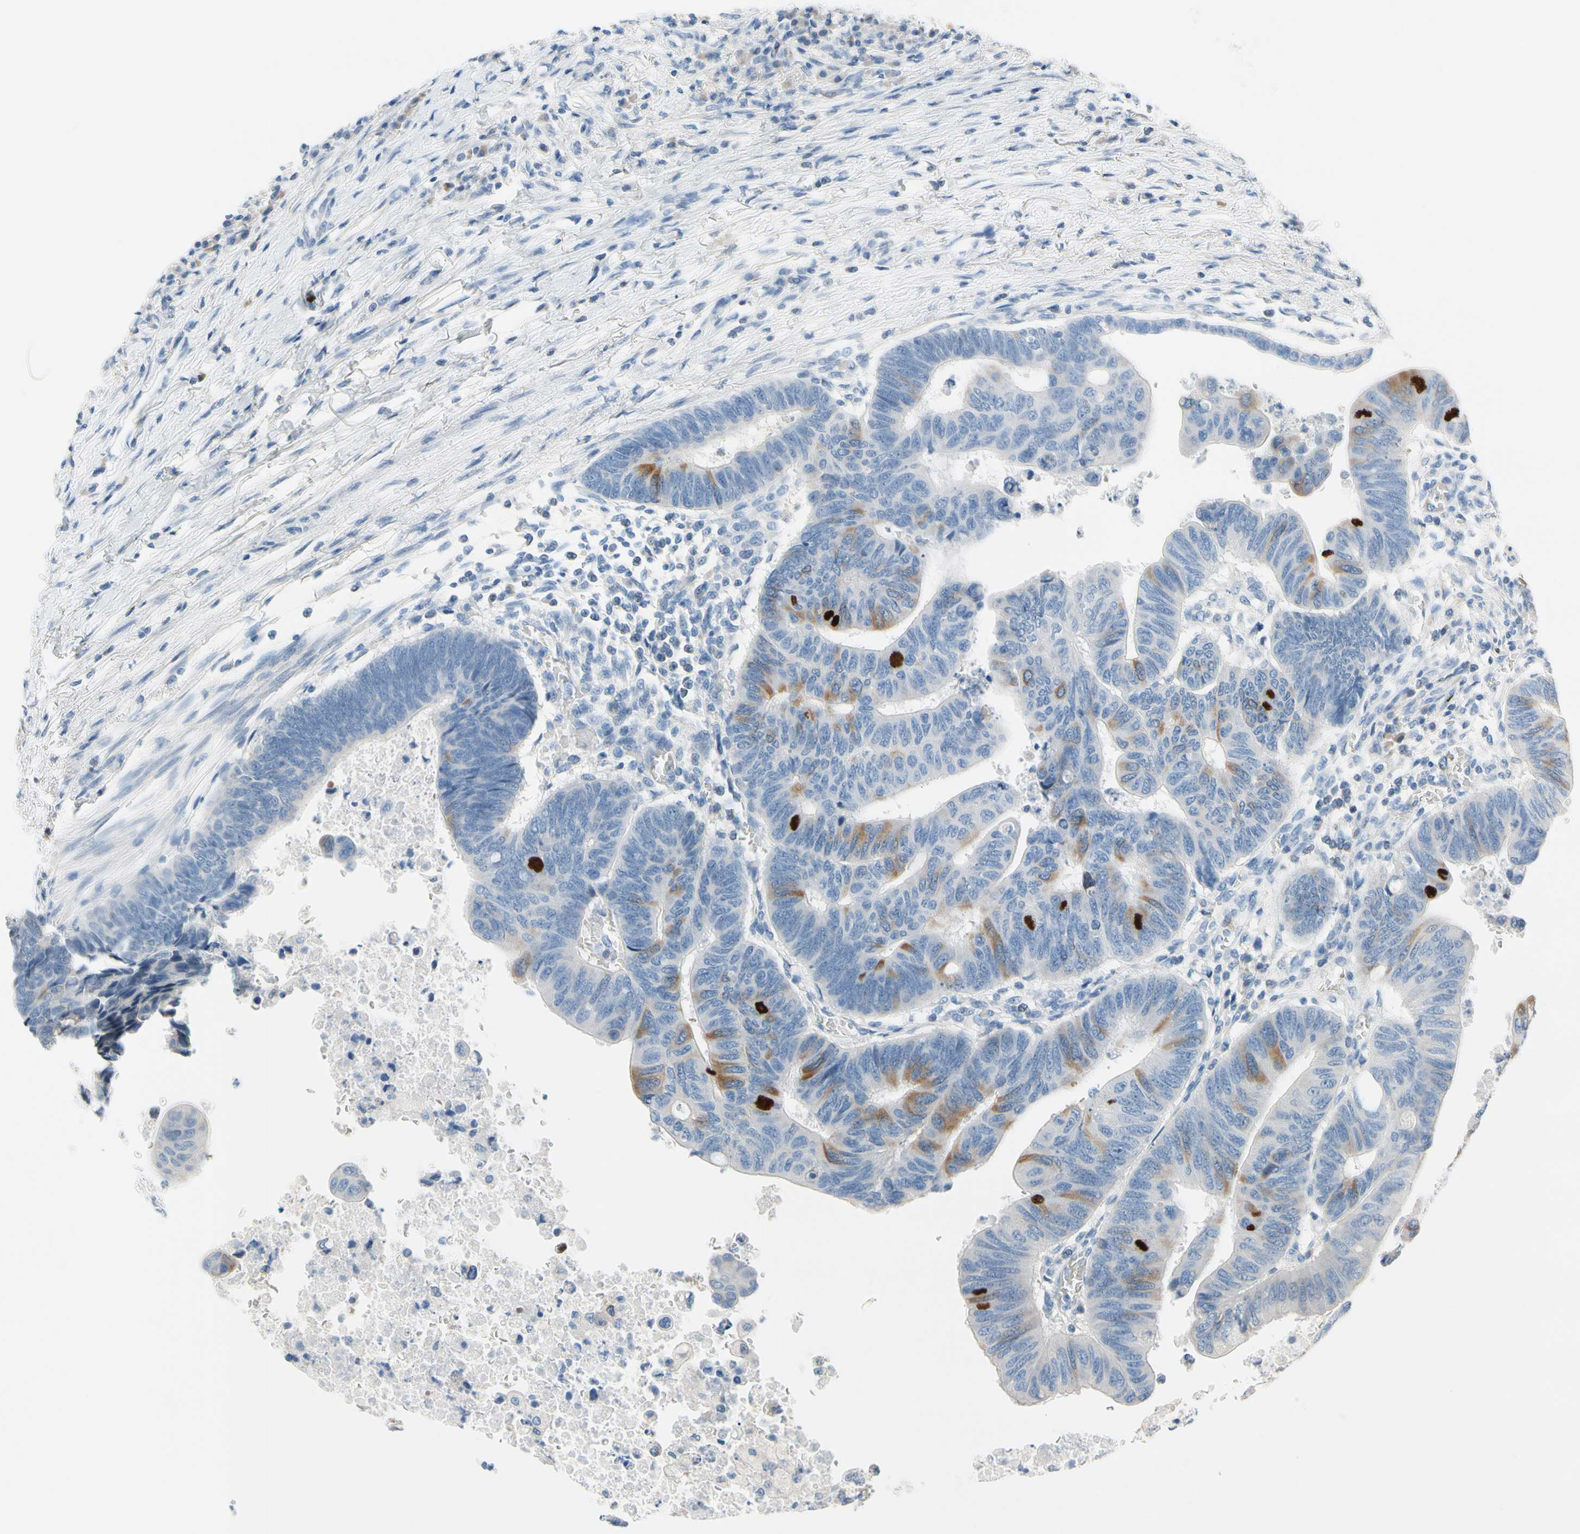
{"staining": {"intensity": "moderate", "quantity": "<25%", "location": "cytoplasmic/membranous"}, "tissue": "colorectal cancer", "cell_type": "Tumor cells", "image_type": "cancer", "snomed": [{"axis": "morphology", "description": "Normal tissue, NOS"}, {"axis": "morphology", "description": "Adenocarcinoma, NOS"}, {"axis": "topography", "description": "Rectum"}, {"axis": "topography", "description": "Peripheral nerve tissue"}], "caption": "Protein analysis of adenocarcinoma (colorectal) tissue exhibits moderate cytoplasmic/membranous positivity in approximately <25% of tumor cells.", "gene": "CKAP2", "patient": {"sex": "male", "age": 92}}